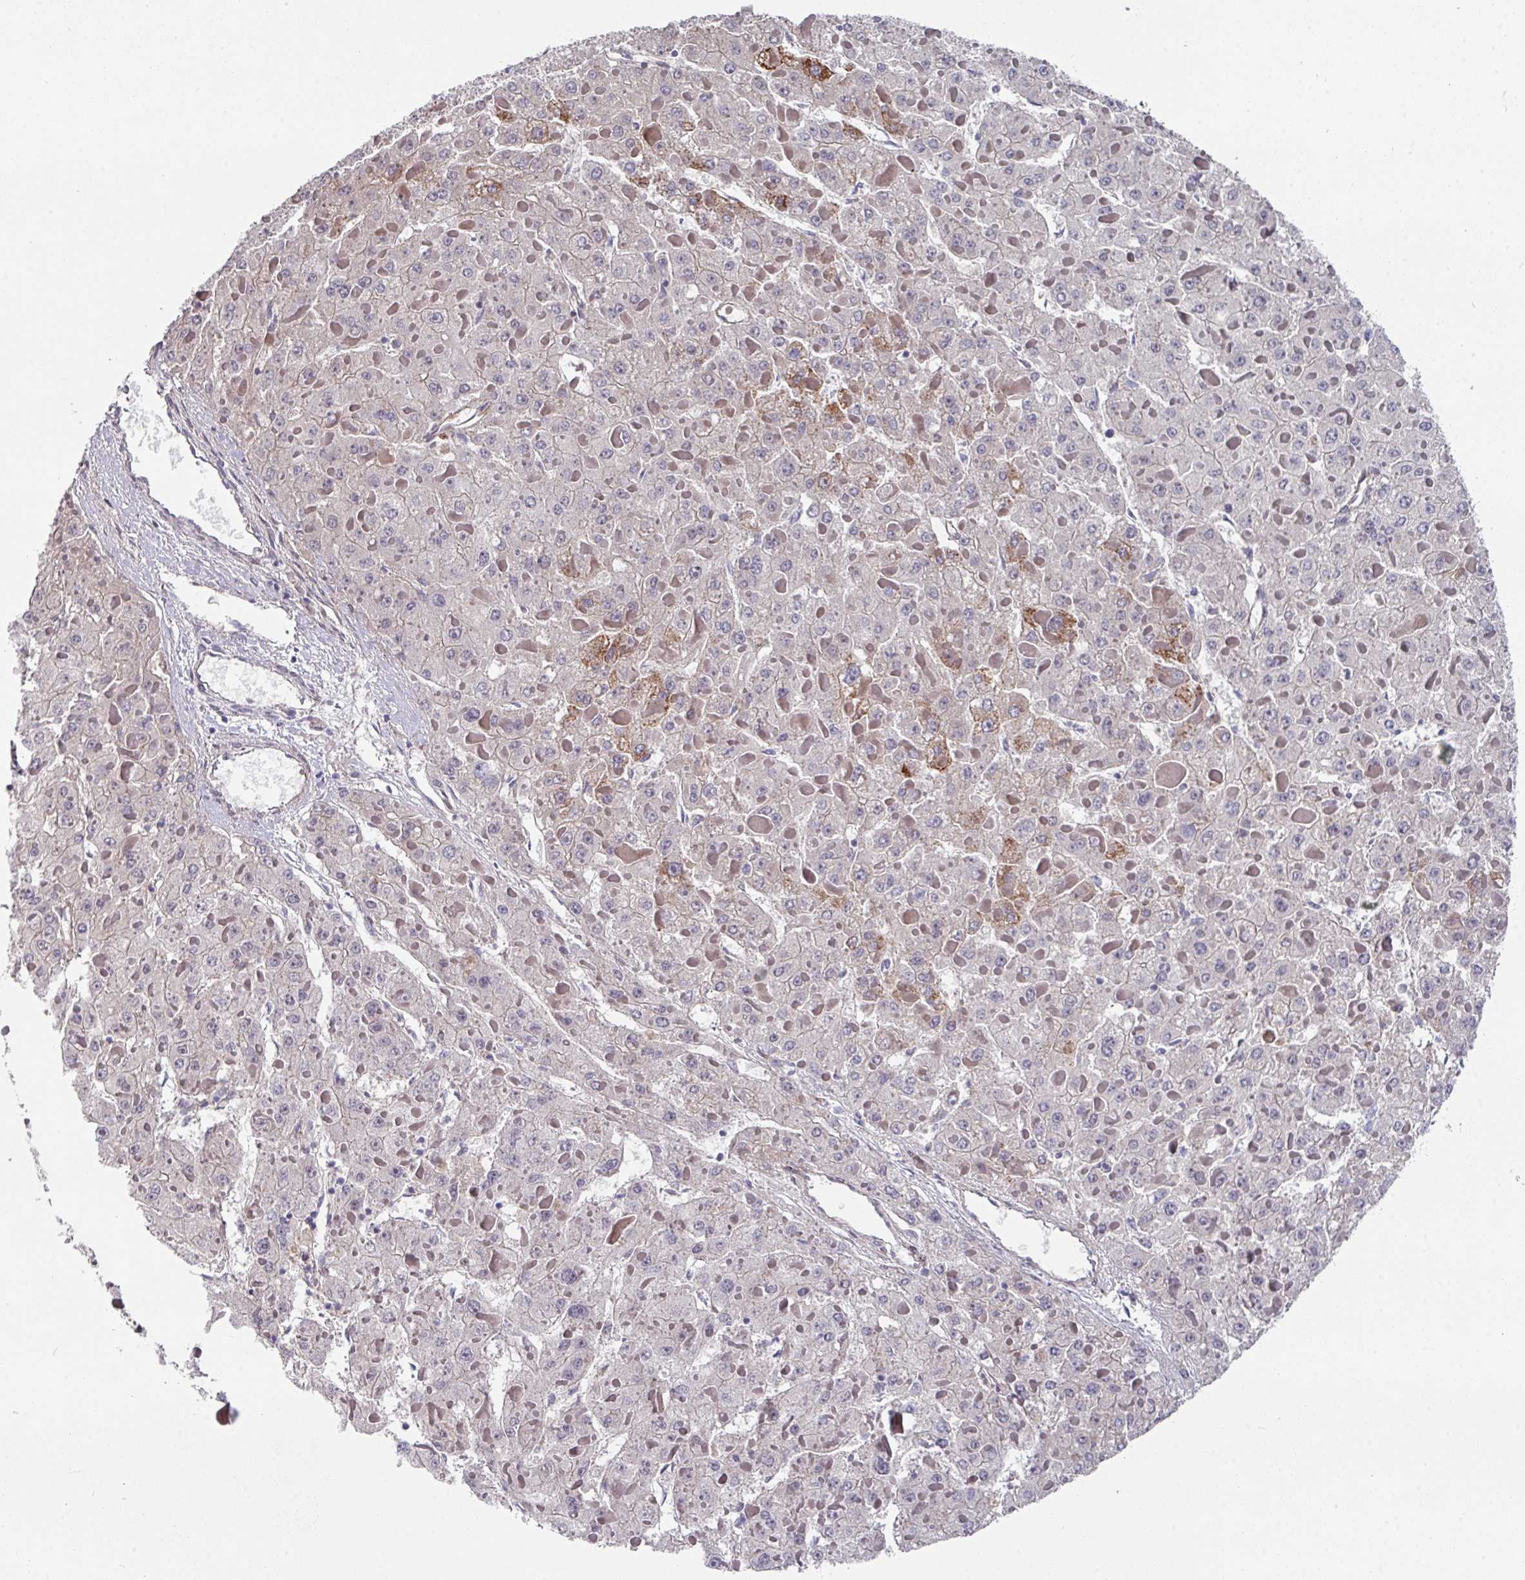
{"staining": {"intensity": "moderate", "quantity": "<25%", "location": "cytoplasmic/membranous"}, "tissue": "liver cancer", "cell_type": "Tumor cells", "image_type": "cancer", "snomed": [{"axis": "morphology", "description": "Carcinoma, Hepatocellular, NOS"}, {"axis": "topography", "description": "Liver"}], "caption": "This histopathology image displays liver hepatocellular carcinoma stained with immunohistochemistry to label a protein in brown. The cytoplasmic/membranous of tumor cells show moderate positivity for the protein. Nuclei are counter-stained blue.", "gene": "CBX7", "patient": {"sex": "female", "age": 73}}